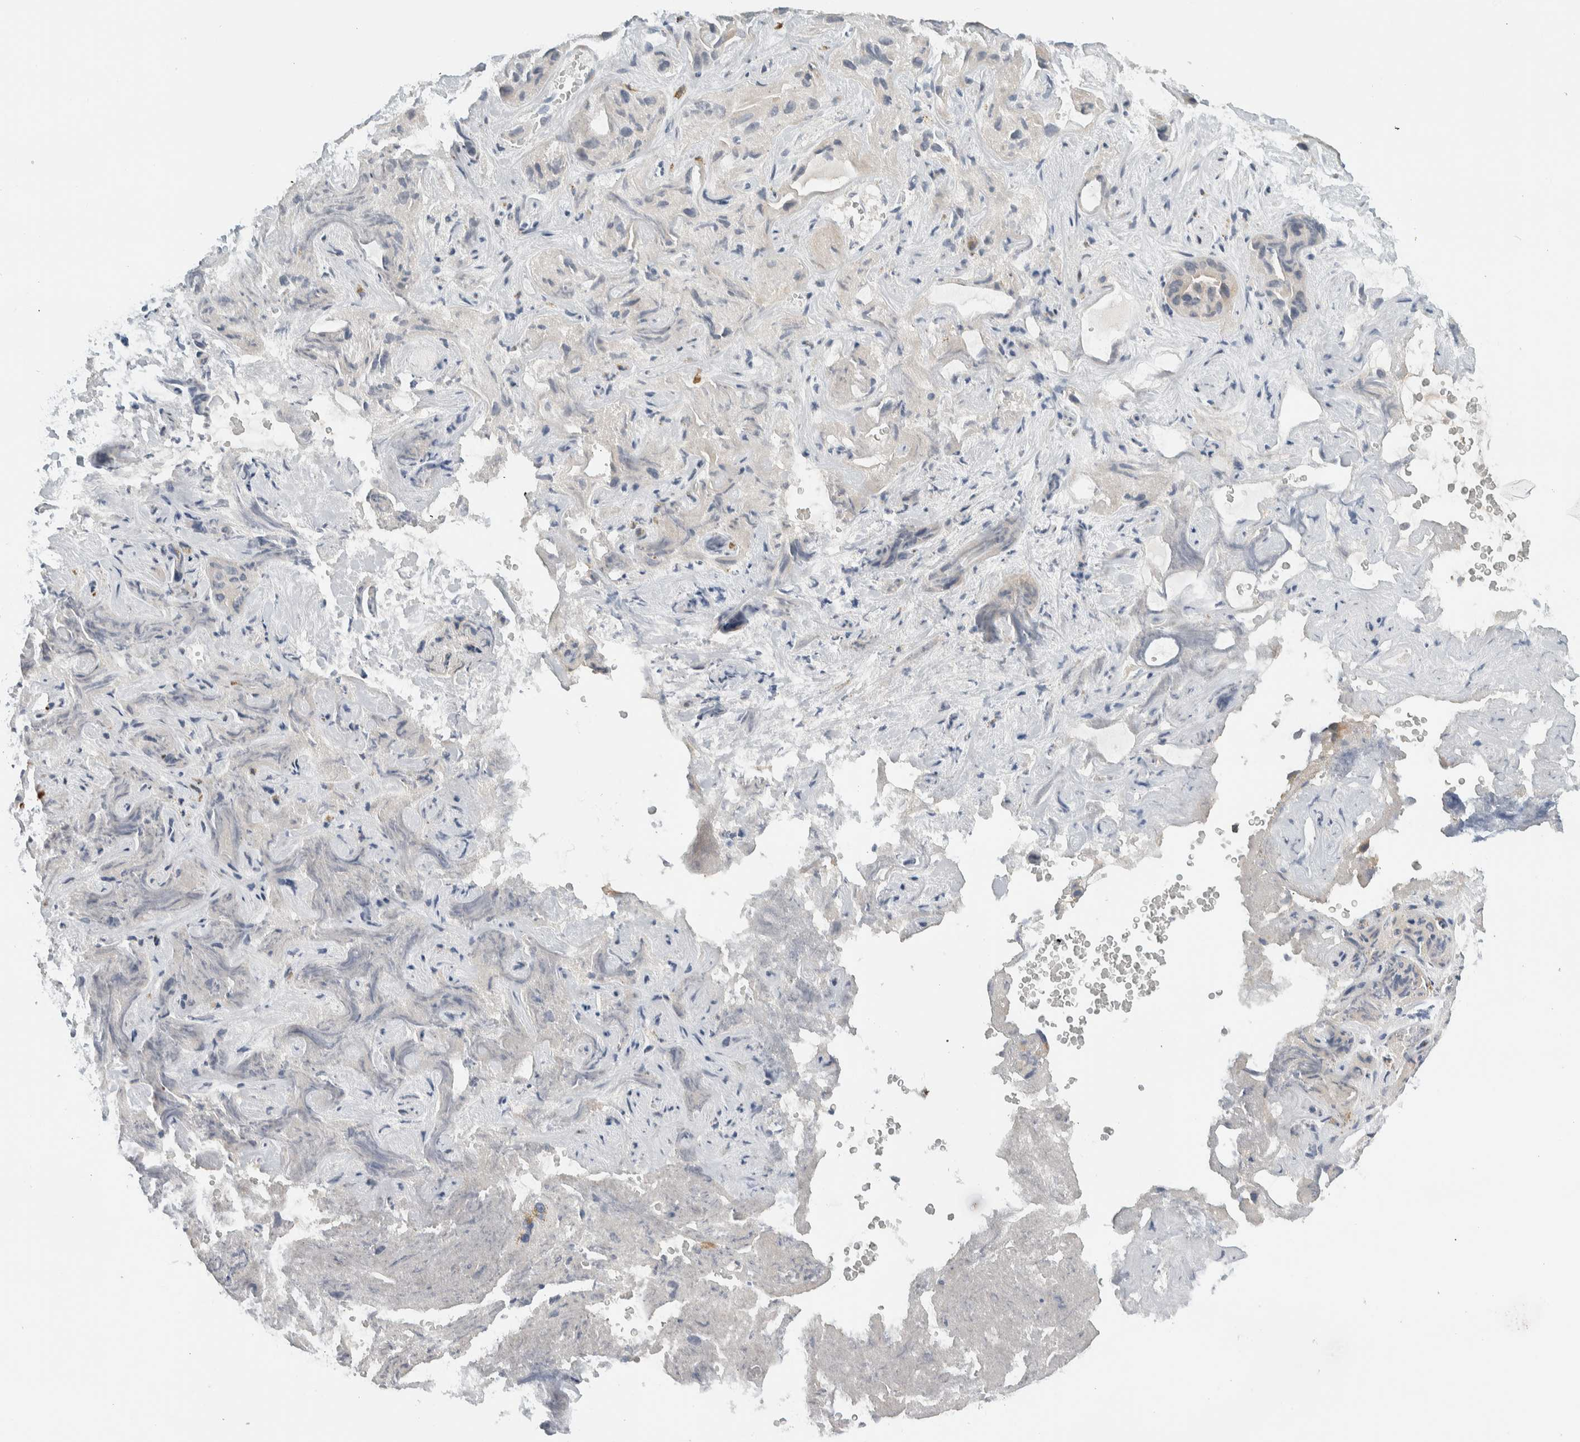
{"staining": {"intensity": "negative", "quantity": "none", "location": "none"}, "tissue": "liver cancer", "cell_type": "Tumor cells", "image_type": "cancer", "snomed": [{"axis": "morphology", "description": "Cholangiocarcinoma"}, {"axis": "topography", "description": "Liver"}], "caption": "Immunohistochemistry (IHC) micrograph of human liver cancer (cholangiocarcinoma) stained for a protein (brown), which reveals no positivity in tumor cells. (Stains: DAB (3,3'-diaminobenzidine) immunohistochemistry (IHC) with hematoxylin counter stain, Microscopy: brightfield microscopy at high magnification).", "gene": "MPRIP", "patient": {"sex": "female", "age": 52}}